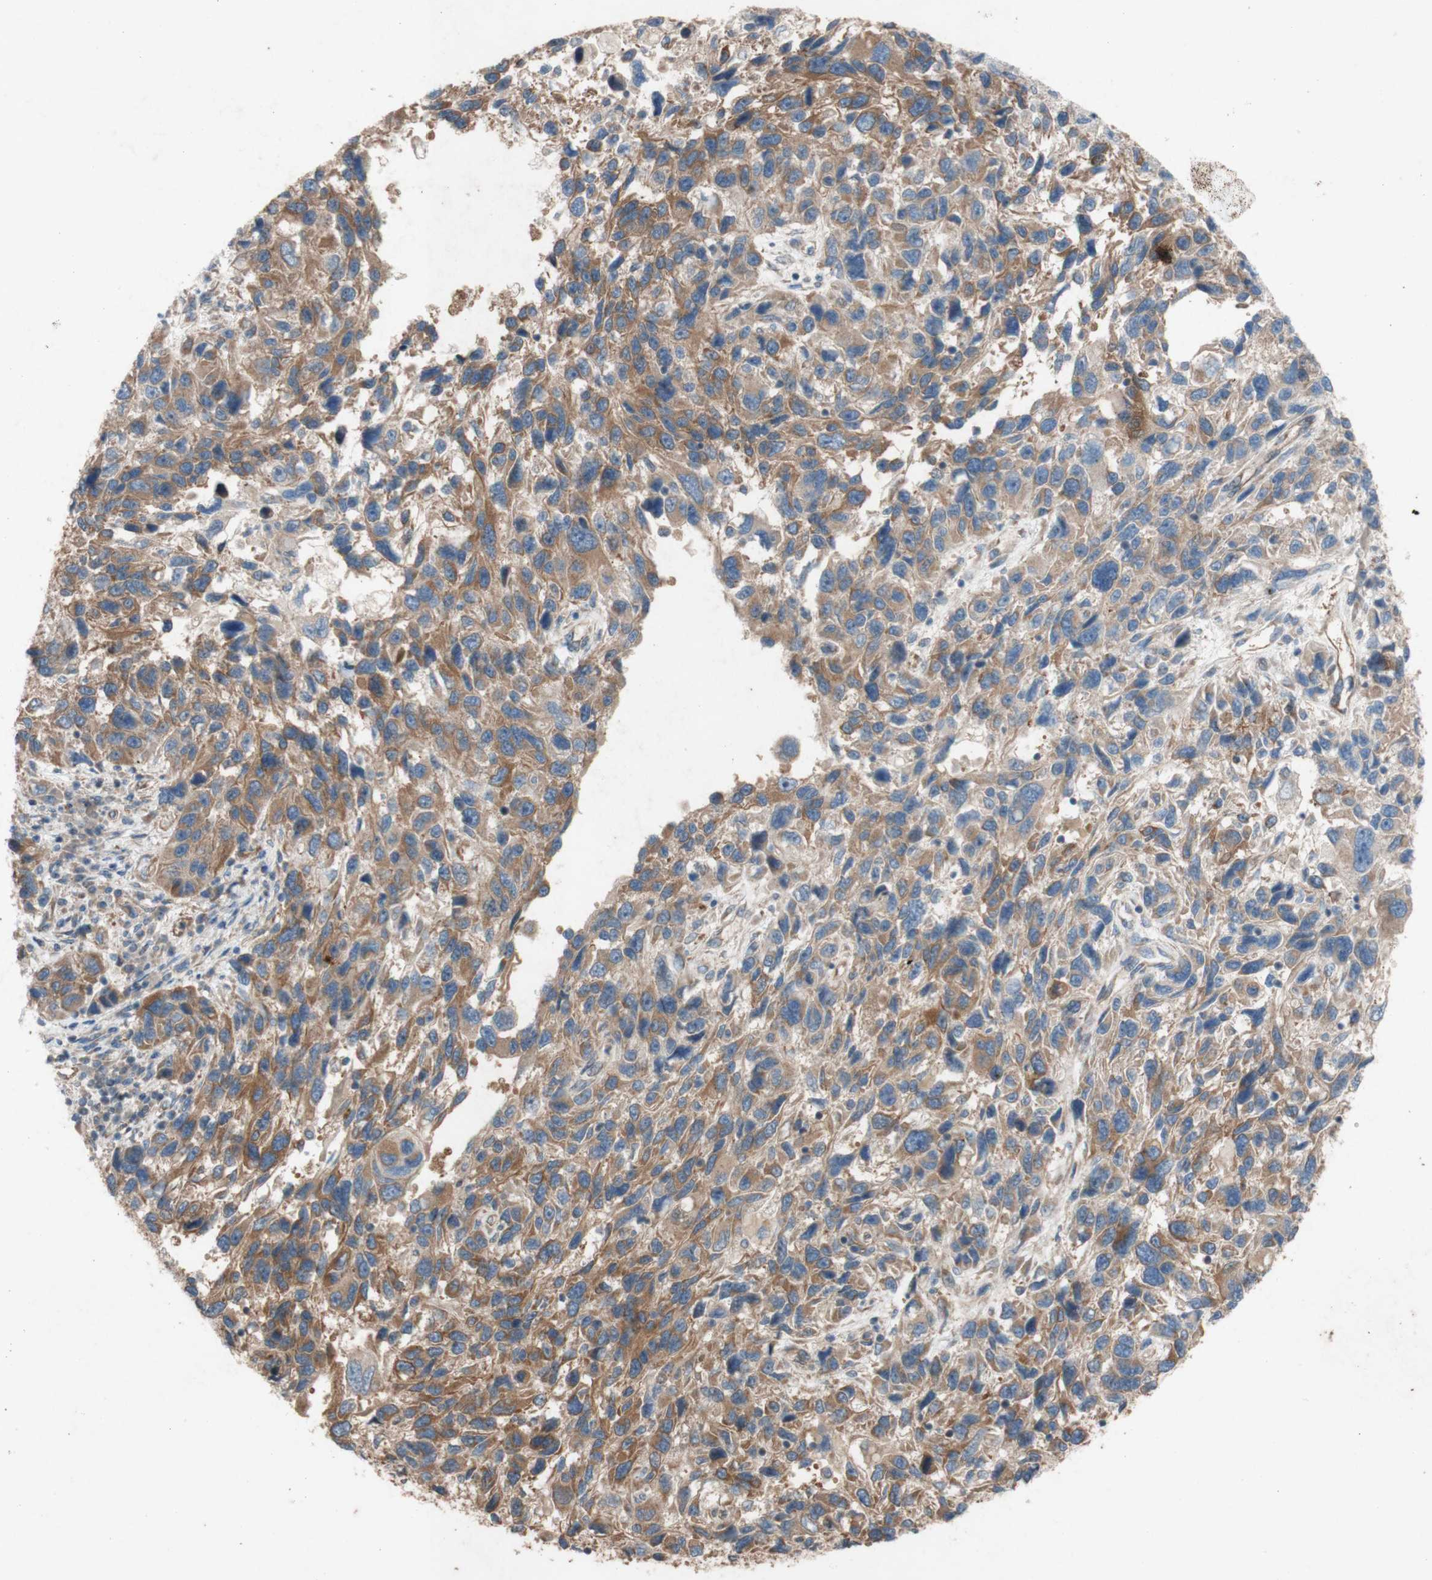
{"staining": {"intensity": "moderate", "quantity": ">75%", "location": "cytoplasmic/membranous"}, "tissue": "melanoma", "cell_type": "Tumor cells", "image_type": "cancer", "snomed": [{"axis": "morphology", "description": "Malignant melanoma, NOS"}, {"axis": "topography", "description": "Skin"}], "caption": "Malignant melanoma was stained to show a protein in brown. There is medium levels of moderate cytoplasmic/membranous staining in approximately >75% of tumor cells. The staining was performed using DAB, with brown indicating positive protein expression. Nuclei are stained blue with hematoxylin.", "gene": "TST", "patient": {"sex": "male", "age": 53}}